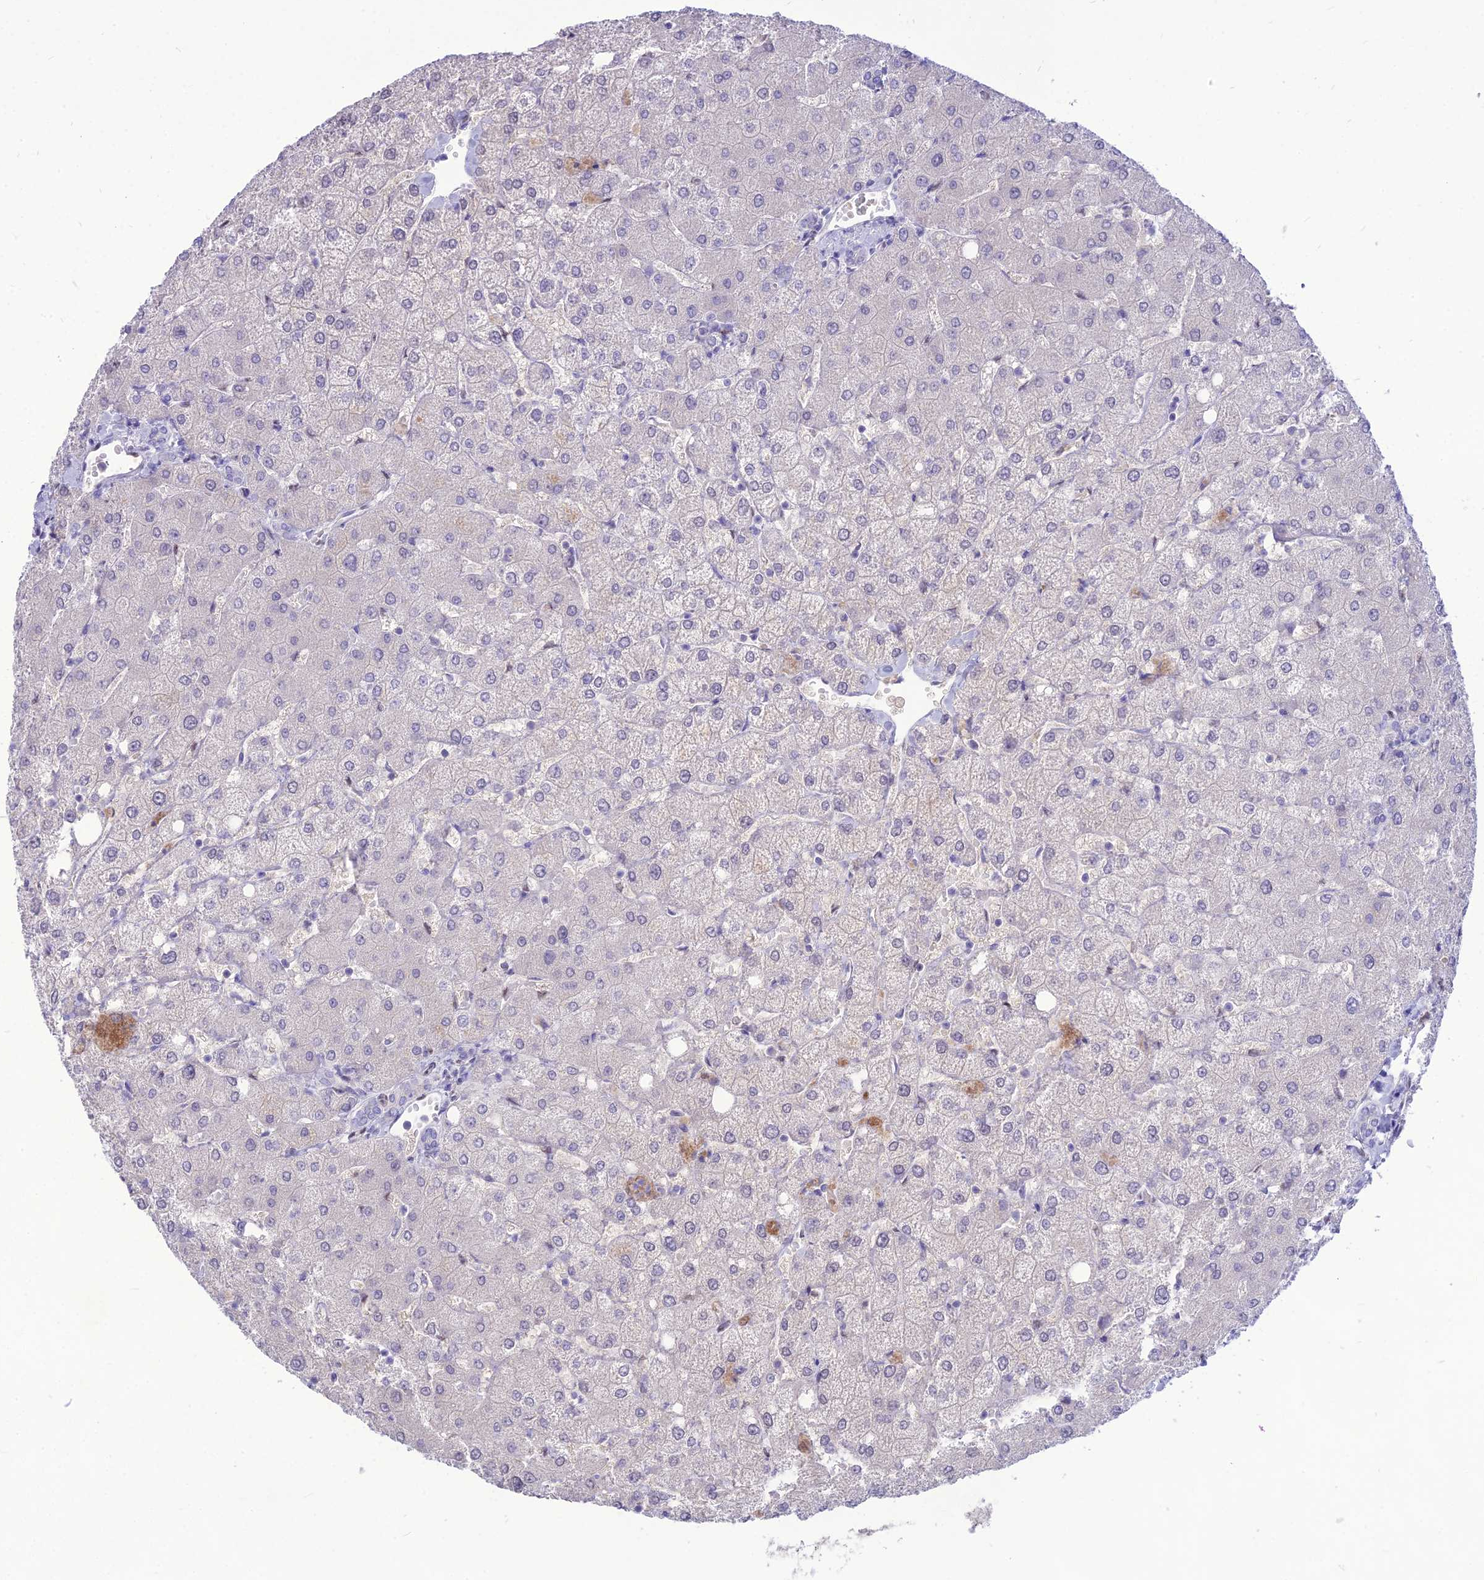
{"staining": {"intensity": "negative", "quantity": "none", "location": "none"}, "tissue": "liver", "cell_type": "Cholangiocytes", "image_type": "normal", "snomed": [{"axis": "morphology", "description": "Normal tissue, NOS"}, {"axis": "topography", "description": "Liver"}], "caption": "Liver was stained to show a protein in brown. There is no significant staining in cholangiocytes. (DAB immunohistochemistry (IHC) visualized using brightfield microscopy, high magnification).", "gene": "NOVA2", "patient": {"sex": "female", "age": 54}}